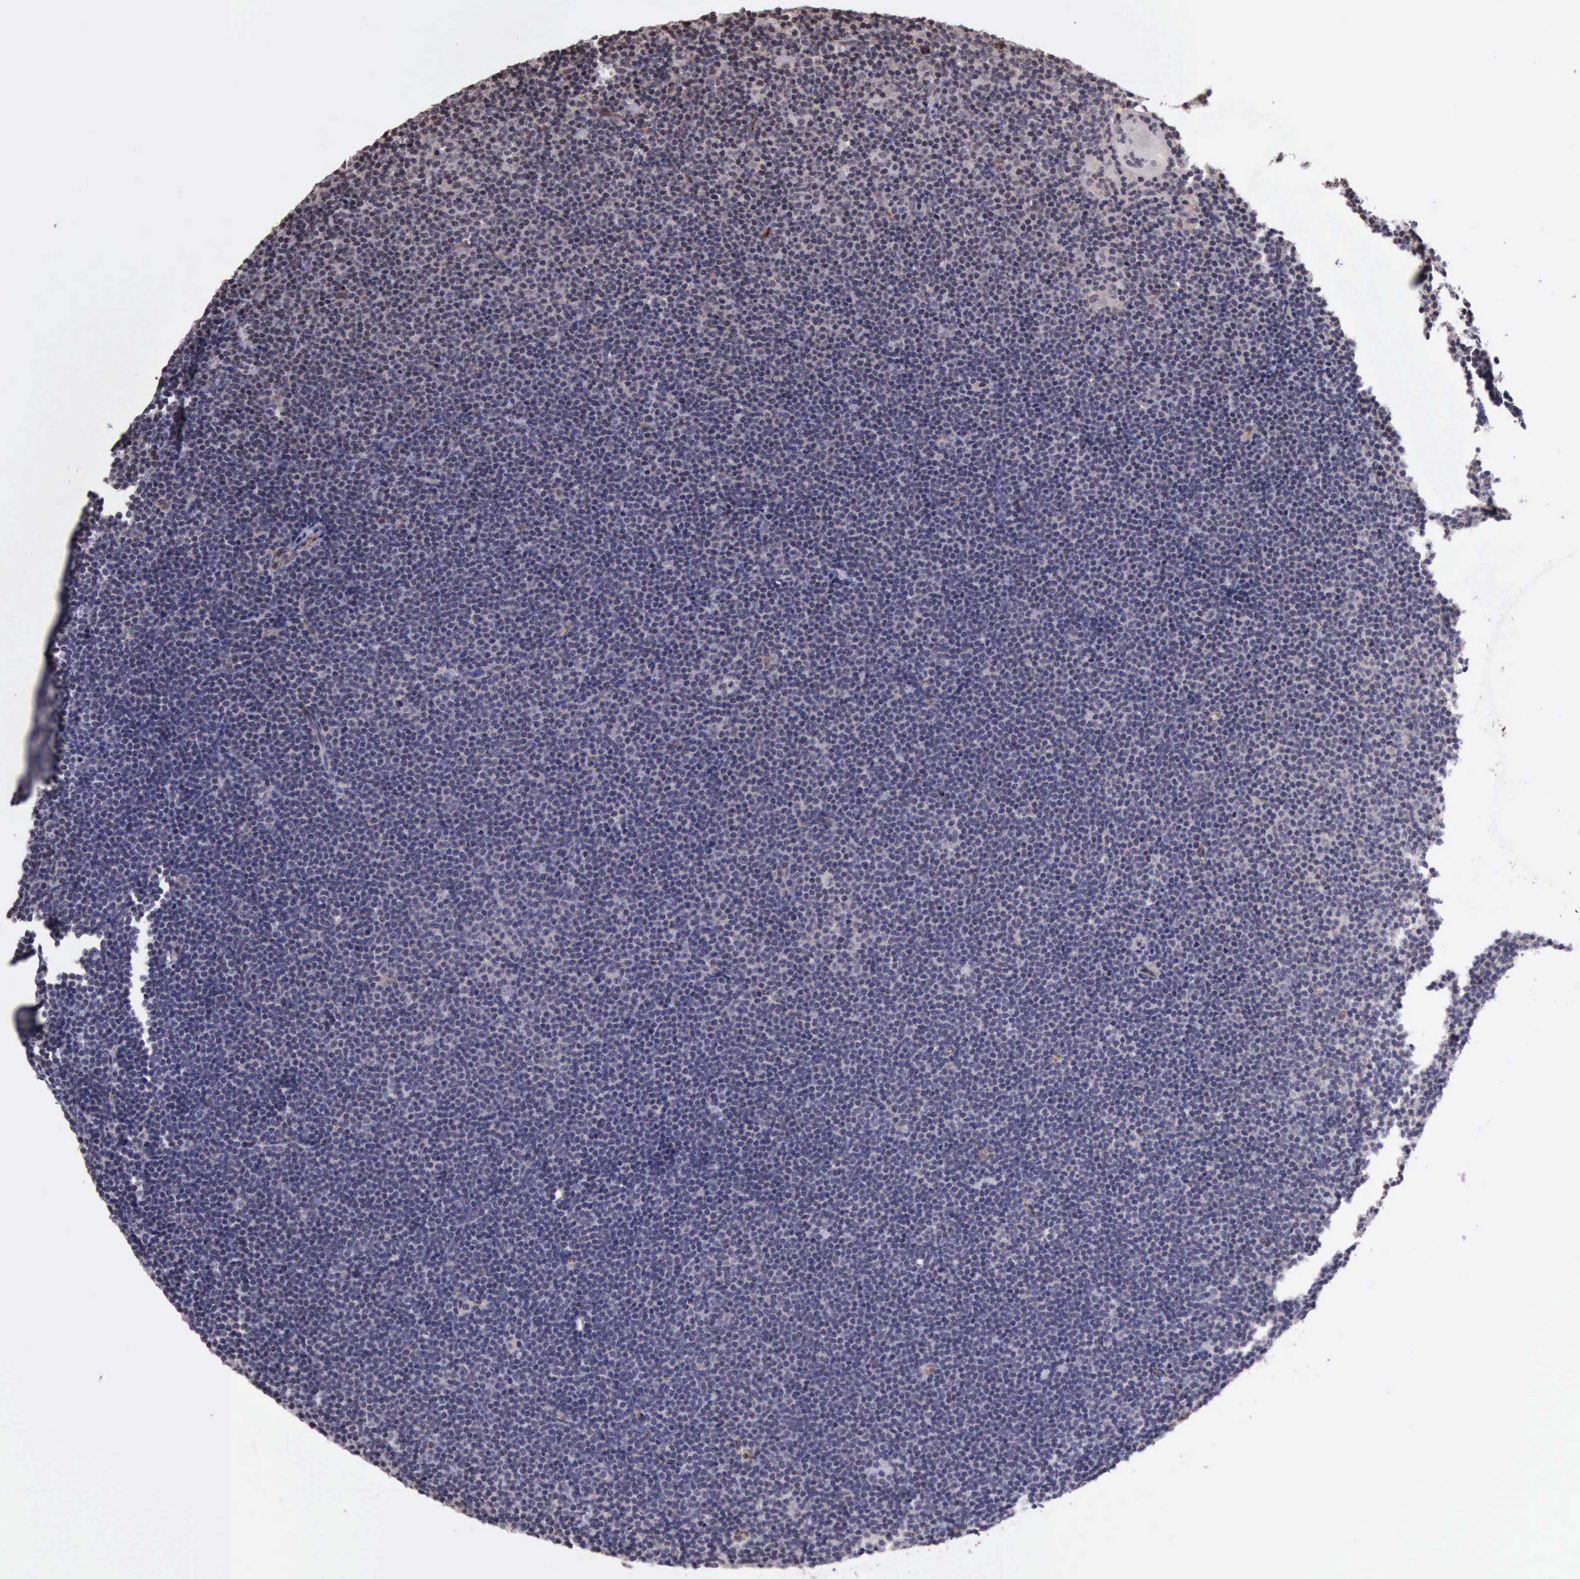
{"staining": {"intensity": "negative", "quantity": "none", "location": "none"}, "tissue": "lymphoma", "cell_type": "Tumor cells", "image_type": "cancer", "snomed": [{"axis": "morphology", "description": "Malignant lymphoma, non-Hodgkin's type, Low grade"}, {"axis": "topography", "description": "Lymph node"}], "caption": "High magnification brightfield microscopy of lymphoma stained with DAB (brown) and counterstained with hematoxylin (blue): tumor cells show no significant staining.", "gene": "CTNNB1", "patient": {"sex": "female", "age": 69}}